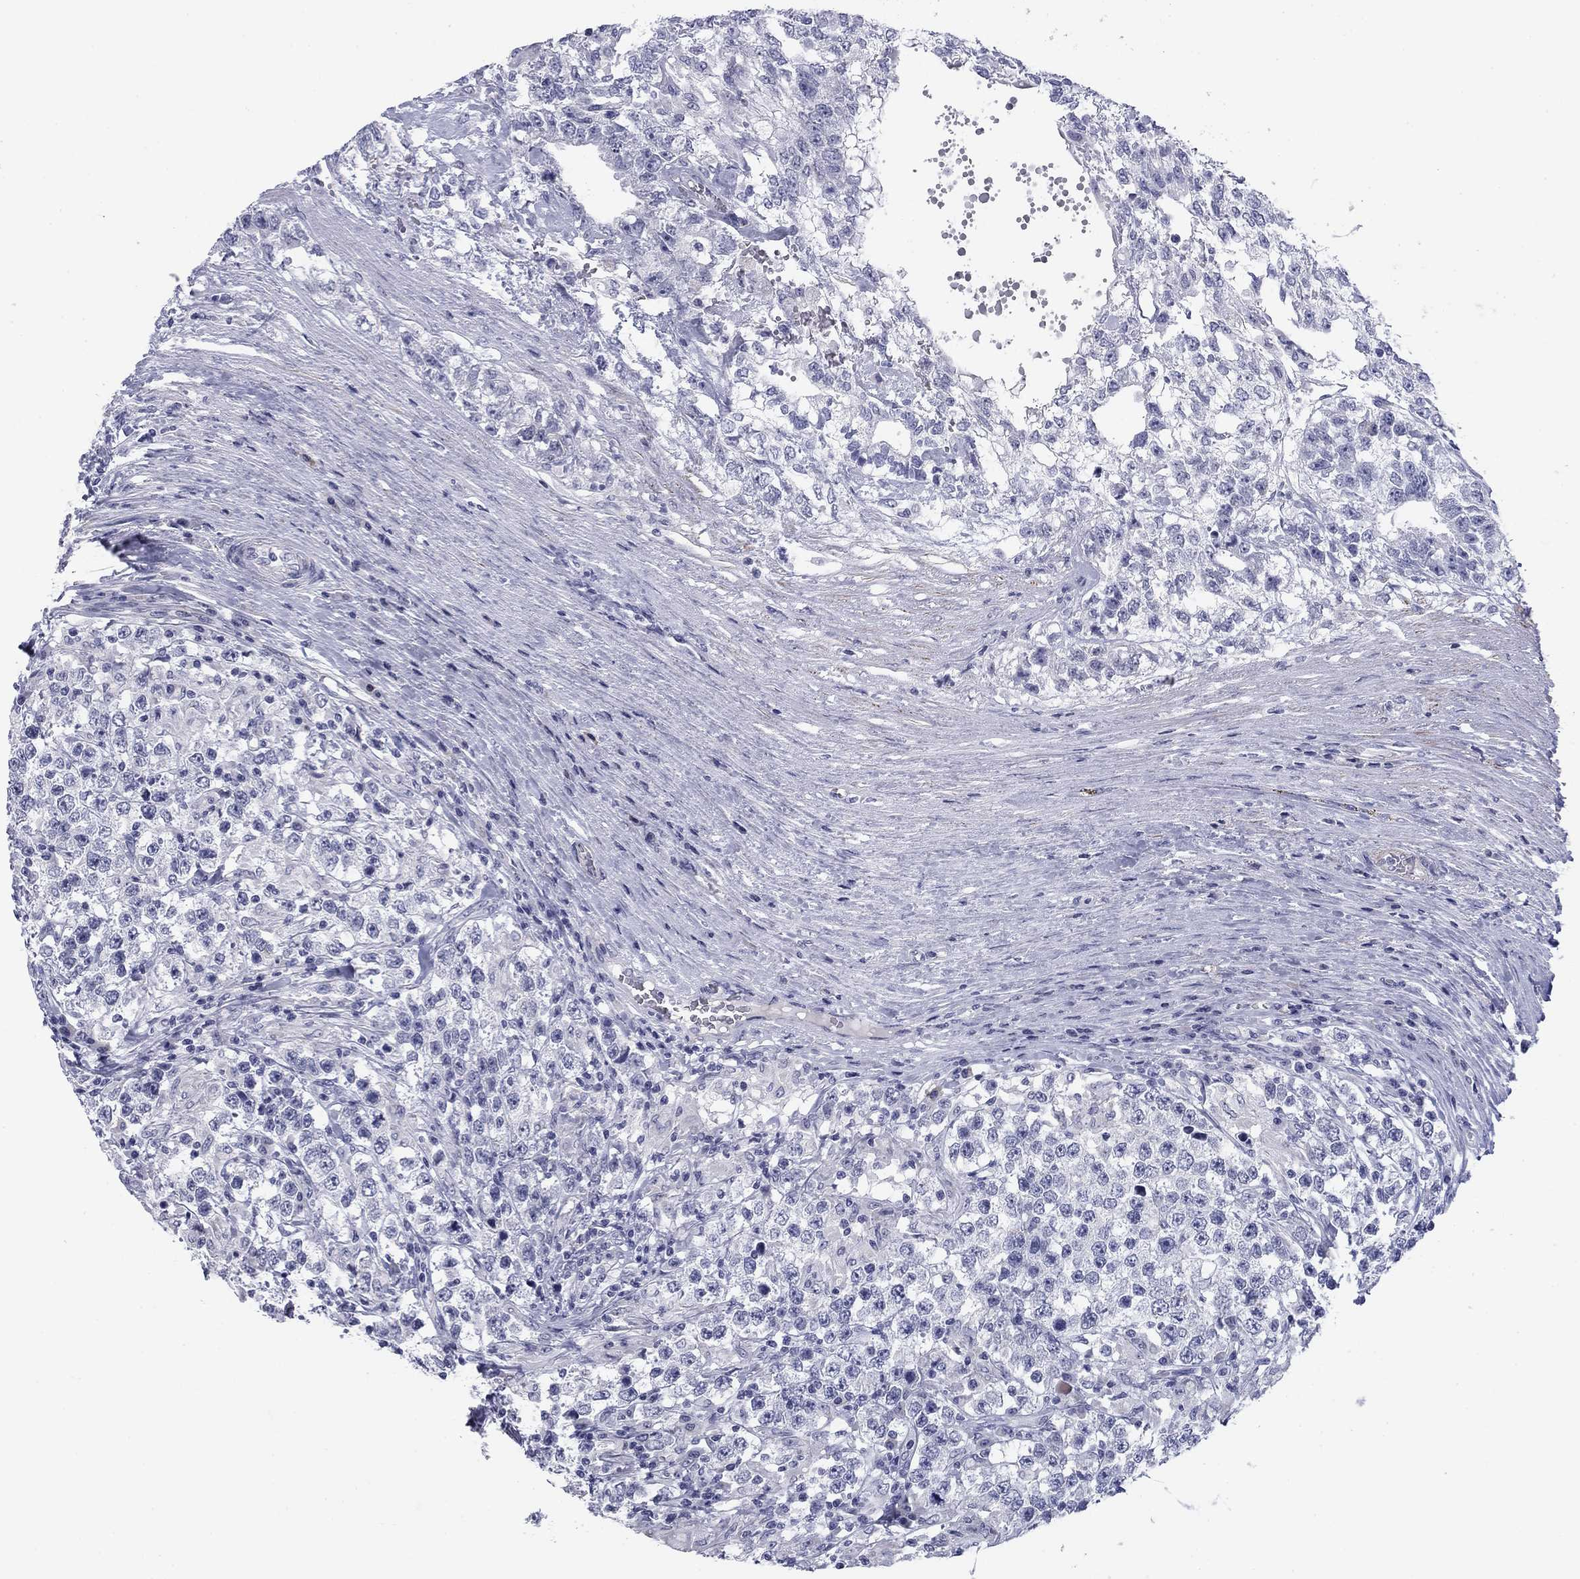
{"staining": {"intensity": "negative", "quantity": "none", "location": "none"}, "tissue": "testis cancer", "cell_type": "Tumor cells", "image_type": "cancer", "snomed": [{"axis": "morphology", "description": "Seminoma, NOS"}, {"axis": "morphology", "description": "Carcinoma, Embryonal, NOS"}, {"axis": "topography", "description": "Testis"}], "caption": "Tumor cells are negative for brown protein staining in testis embryonal carcinoma.", "gene": "PRPH", "patient": {"sex": "male", "age": 41}}